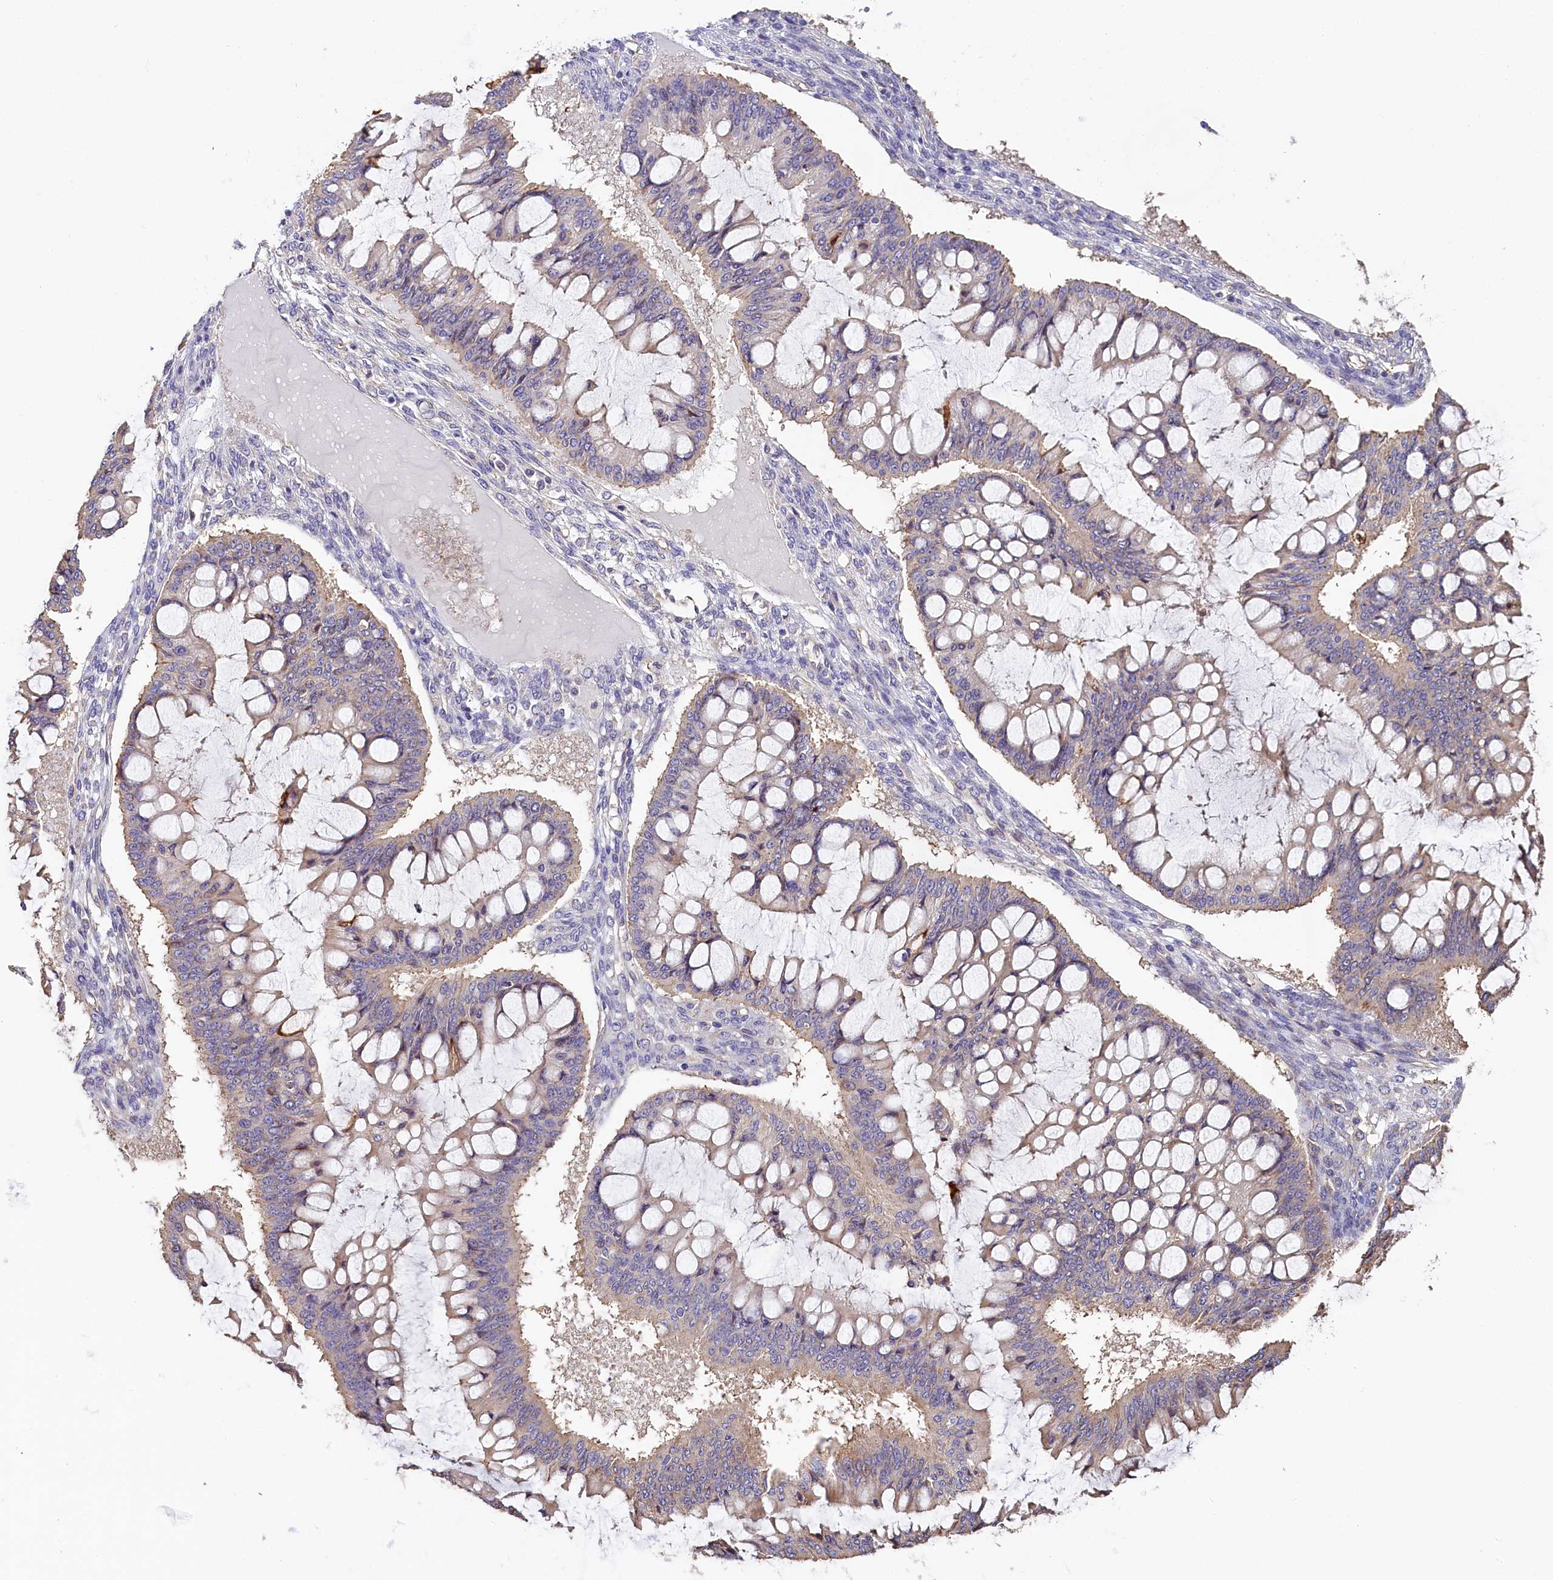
{"staining": {"intensity": "negative", "quantity": "none", "location": "none"}, "tissue": "ovarian cancer", "cell_type": "Tumor cells", "image_type": "cancer", "snomed": [{"axis": "morphology", "description": "Cystadenocarcinoma, mucinous, NOS"}, {"axis": "topography", "description": "Ovary"}], "caption": "Mucinous cystadenocarcinoma (ovarian) stained for a protein using immunohistochemistry (IHC) demonstrates no expression tumor cells.", "gene": "KATNB1", "patient": {"sex": "female", "age": 73}}